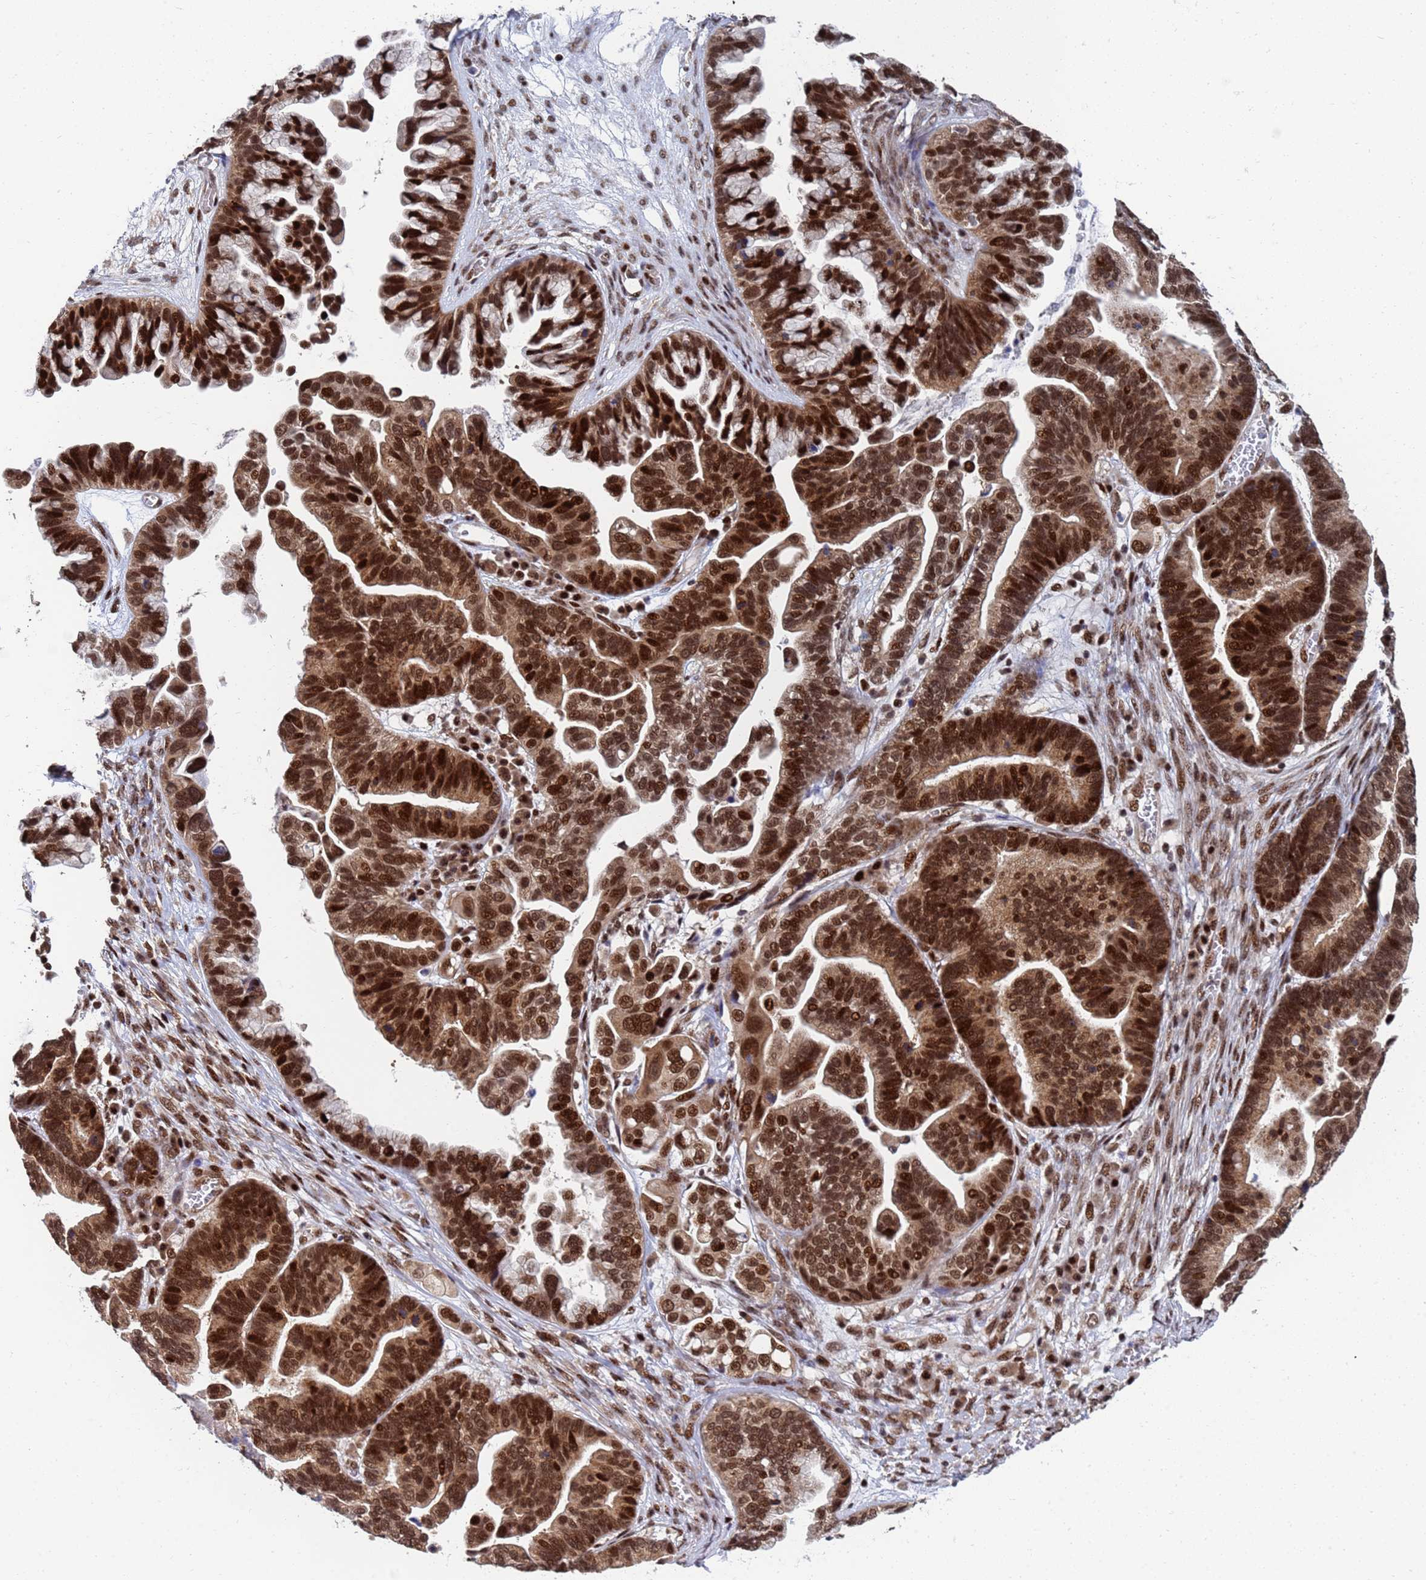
{"staining": {"intensity": "strong", "quantity": ">75%", "location": "cytoplasmic/membranous,nuclear"}, "tissue": "ovarian cancer", "cell_type": "Tumor cells", "image_type": "cancer", "snomed": [{"axis": "morphology", "description": "Cystadenocarcinoma, serous, NOS"}, {"axis": "topography", "description": "Ovary"}], "caption": "Serous cystadenocarcinoma (ovarian) stained with a protein marker shows strong staining in tumor cells.", "gene": "AP5Z1", "patient": {"sex": "female", "age": 56}}